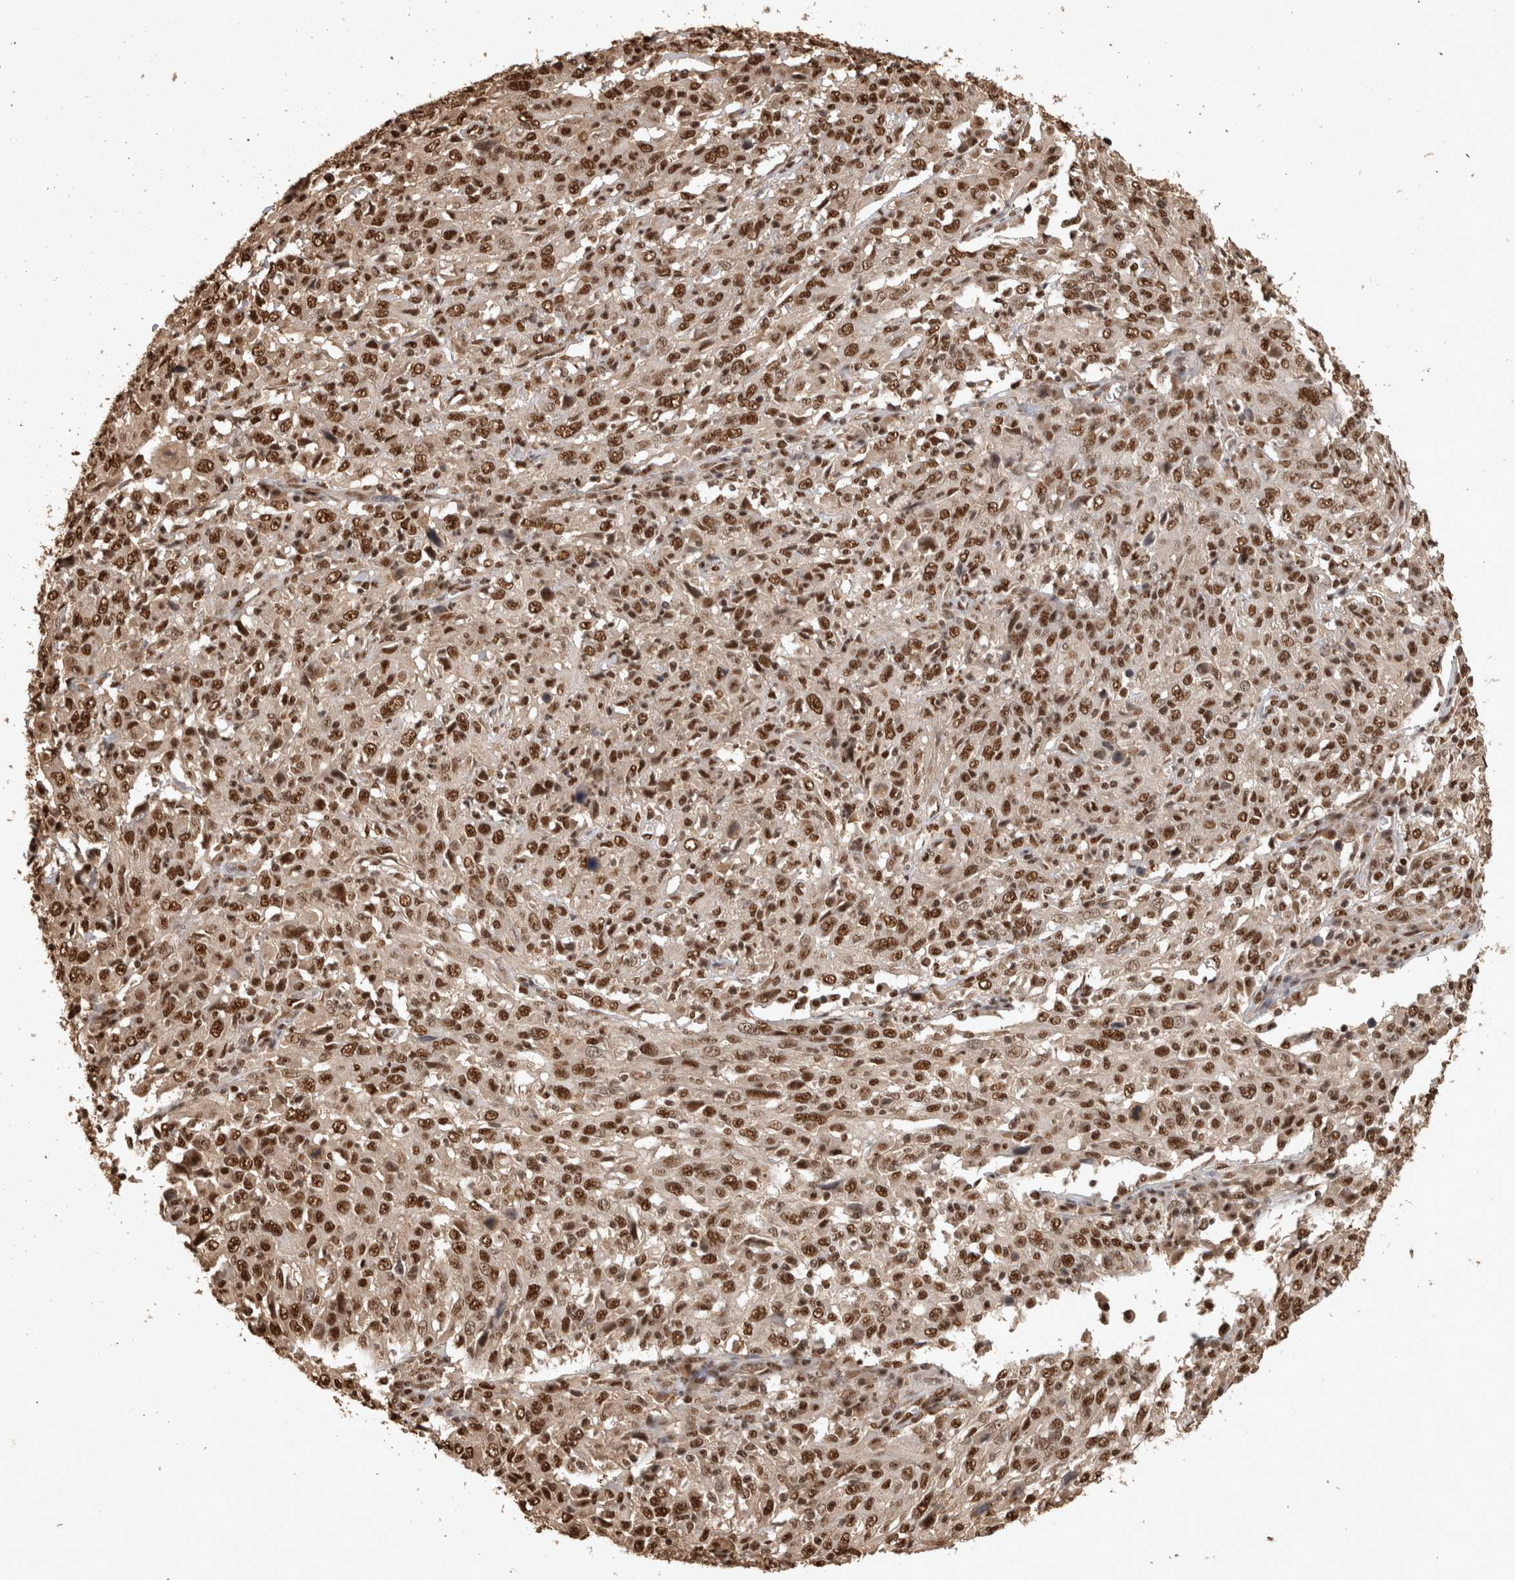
{"staining": {"intensity": "moderate", "quantity": ">75%", "location": "nuclear"}, "tissue": "cervical cancer", "cell_type": "Tumor cells", "image_type": "cancer", "snomed": [{"axis": "morphology", "description": "Squamous cell carcinoma, NOS"}, {"axis": "topography", "description": "Cervix"}], "caption": "Immunohistochemistry micrograph of neoplastic tissue: human squamous cell carcinoma (cervical) stained using IHC reveals medium levels of moderate protein expression localized specifically in the nuclear of tumor cells, appearing as a nuclear brown color.", "gene": "RAD50", "patient": {"sex": "female", "age": 46}}